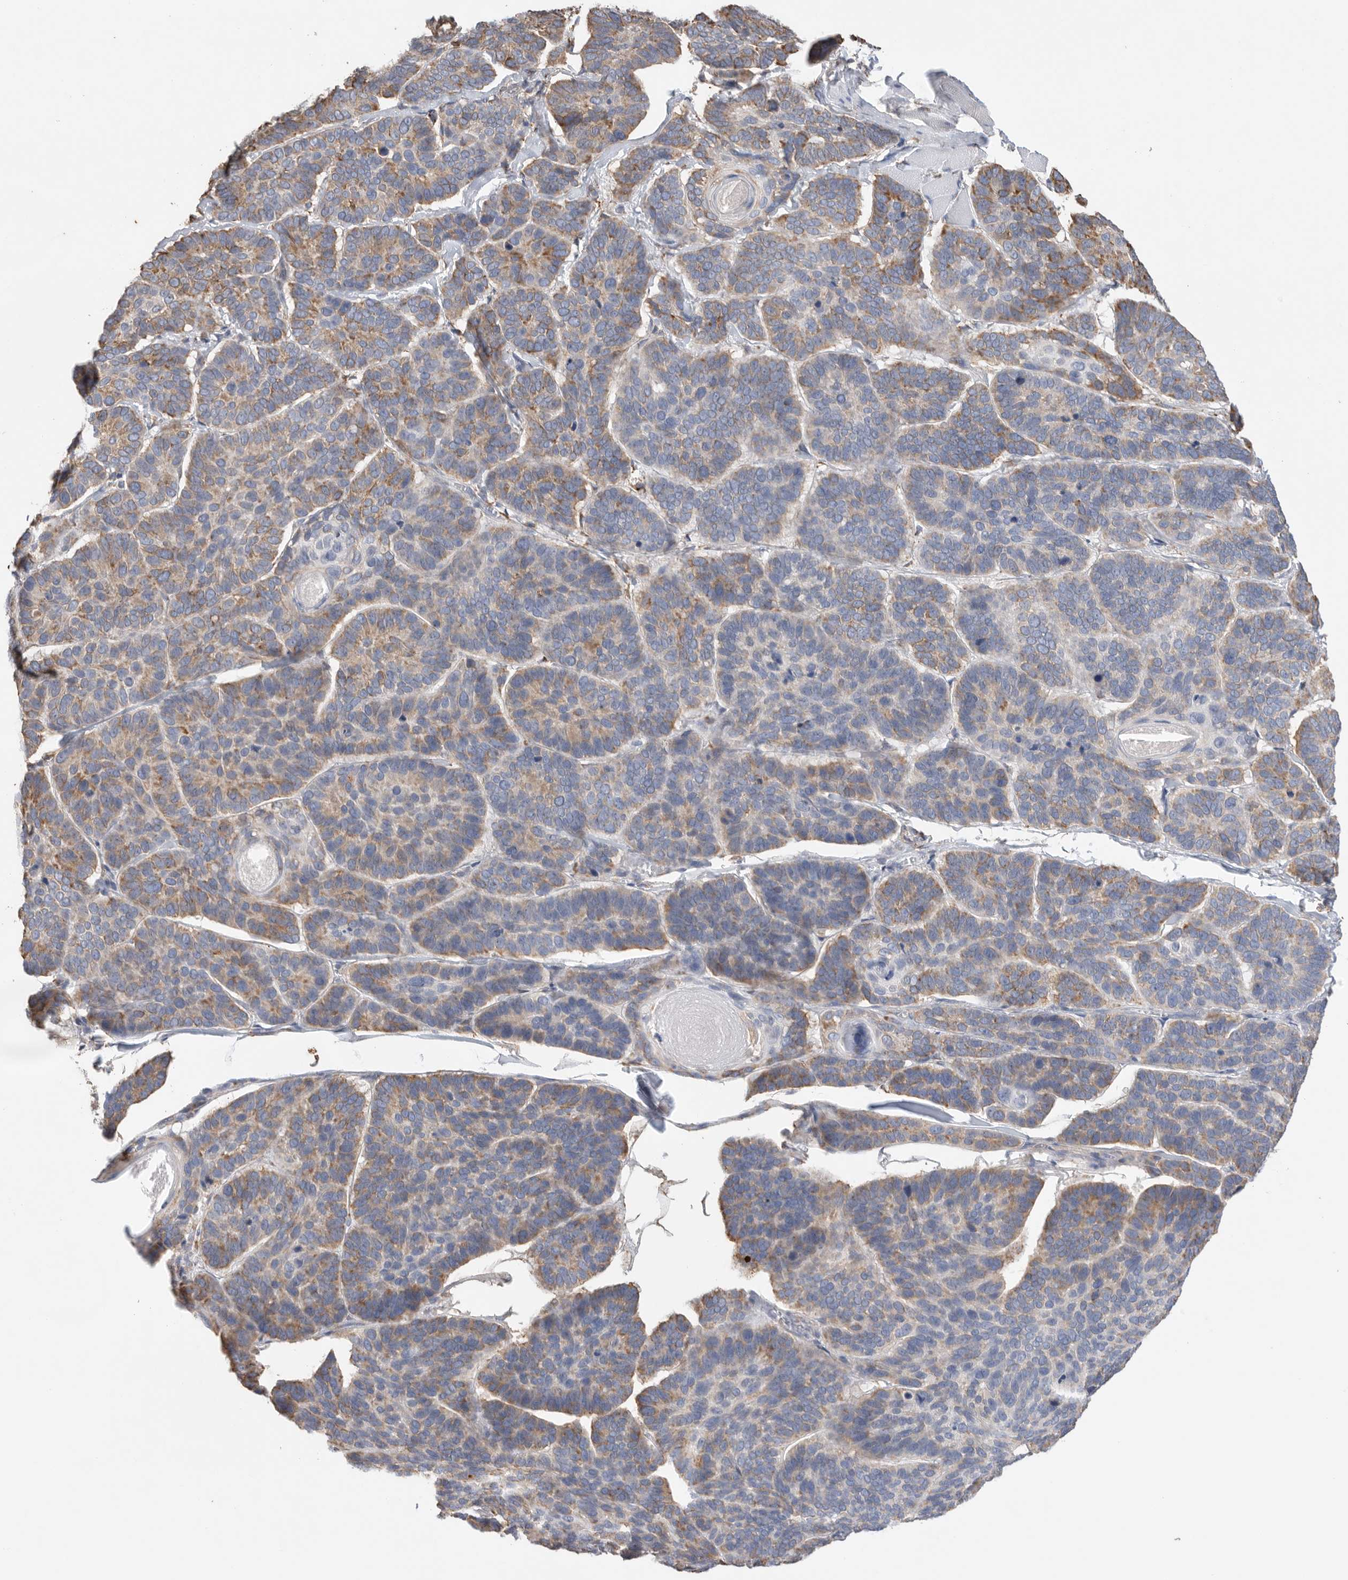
{"staining": {"intensity": "moderate", "quantity": "25%-75%", "location": "cytoplasmic/membranous"}, "tissue": "skin cancer", "cell_type": "Tumor cells", "image_type": "cancer", "snomed": [{"axis": "morphology", "description": "Basal cell carcinoma"}, {"axis": "topography", "description": "Skin"}], "caption": "About 25%-75% of tumor cells in human skin basal cell carcinoma show moderate cytoplasmic/membranous protein positivity as visualized by brown immunohistochemical staining.", "gene": "BLOC1S5", "patient": {"sex": "male", "age": 62}}